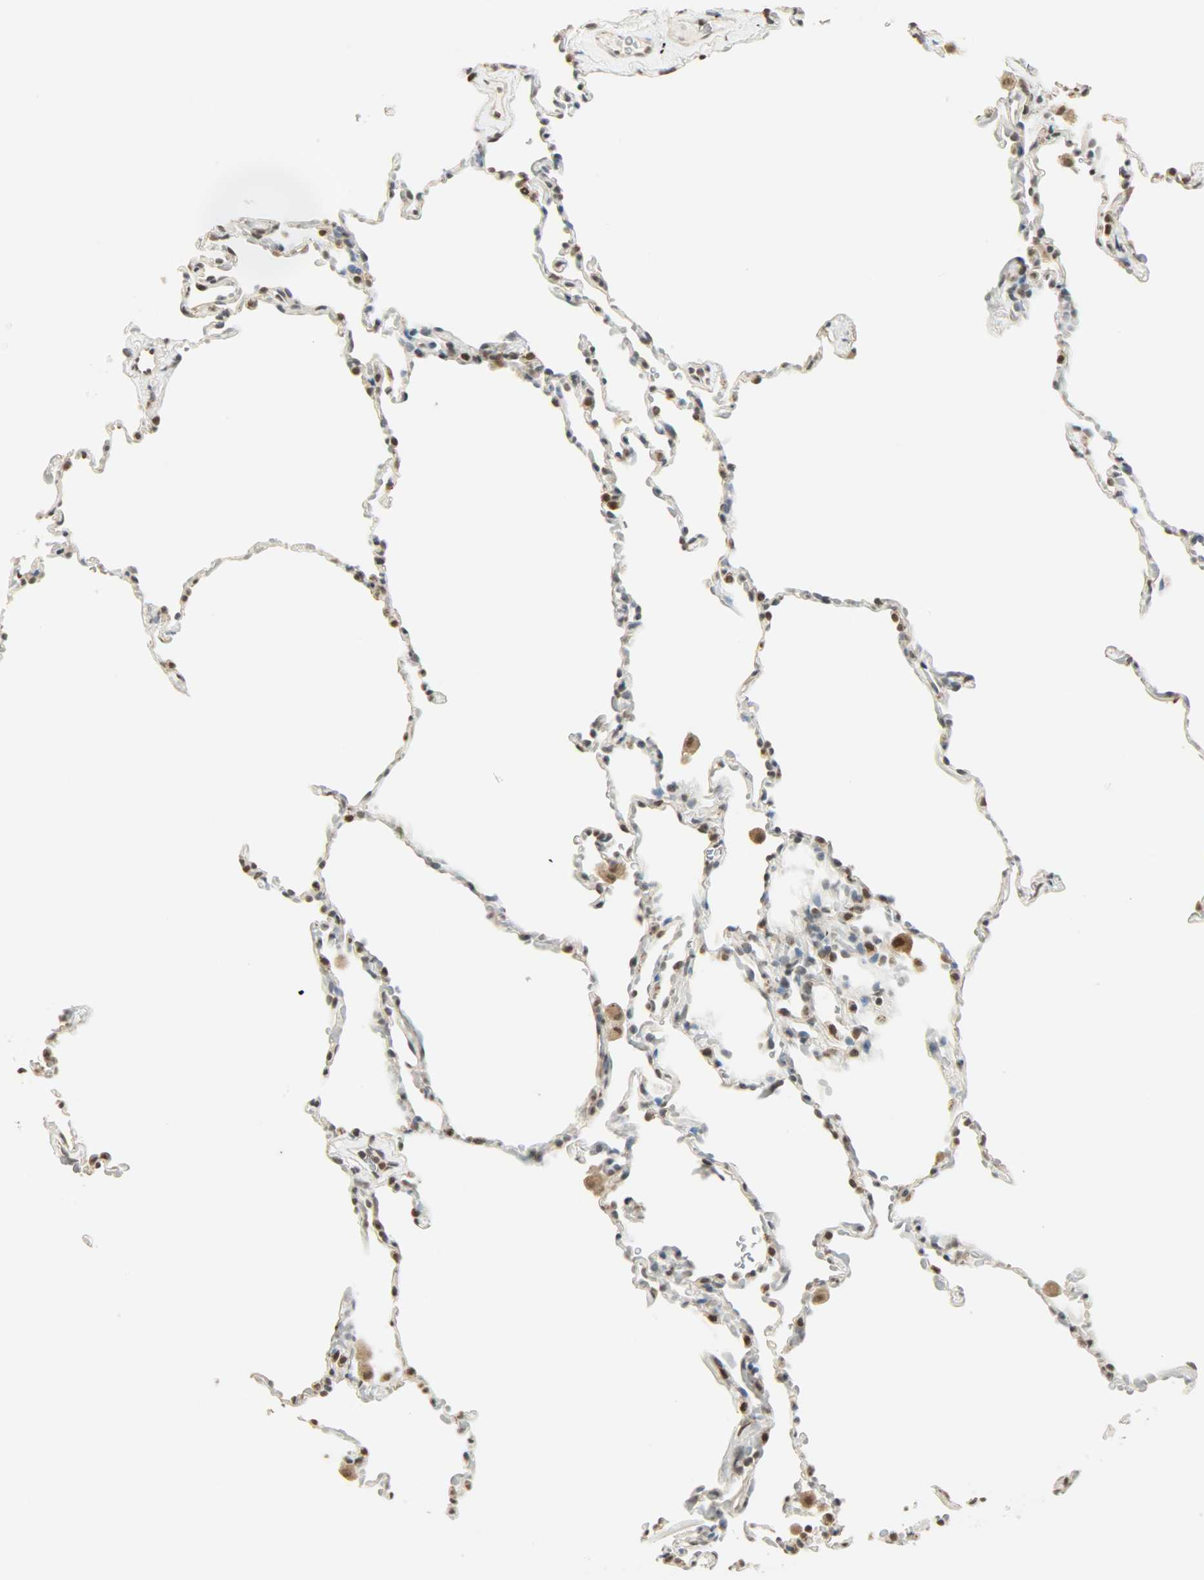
{"staining": {"intensity": "weak", "quantity": "<25%", "location": "nuclear"}, "tissue": "lung", "cell_type": "Alveolar cells", "image_type": "normal", "snomed": [{"axis": "morphology", "description": "Normal tissue, NOS"}, {"axis": "morphology", "description": "Soft tissue tumor metastatic"}, {"axis": "topography", "description": "Lung"}], "caption": "Histopathology image shows no significant protein positivity in alveolar cells of benign lung.", "gene": "SMARCA5", "patient": {"sex": "male", "age": 59}}